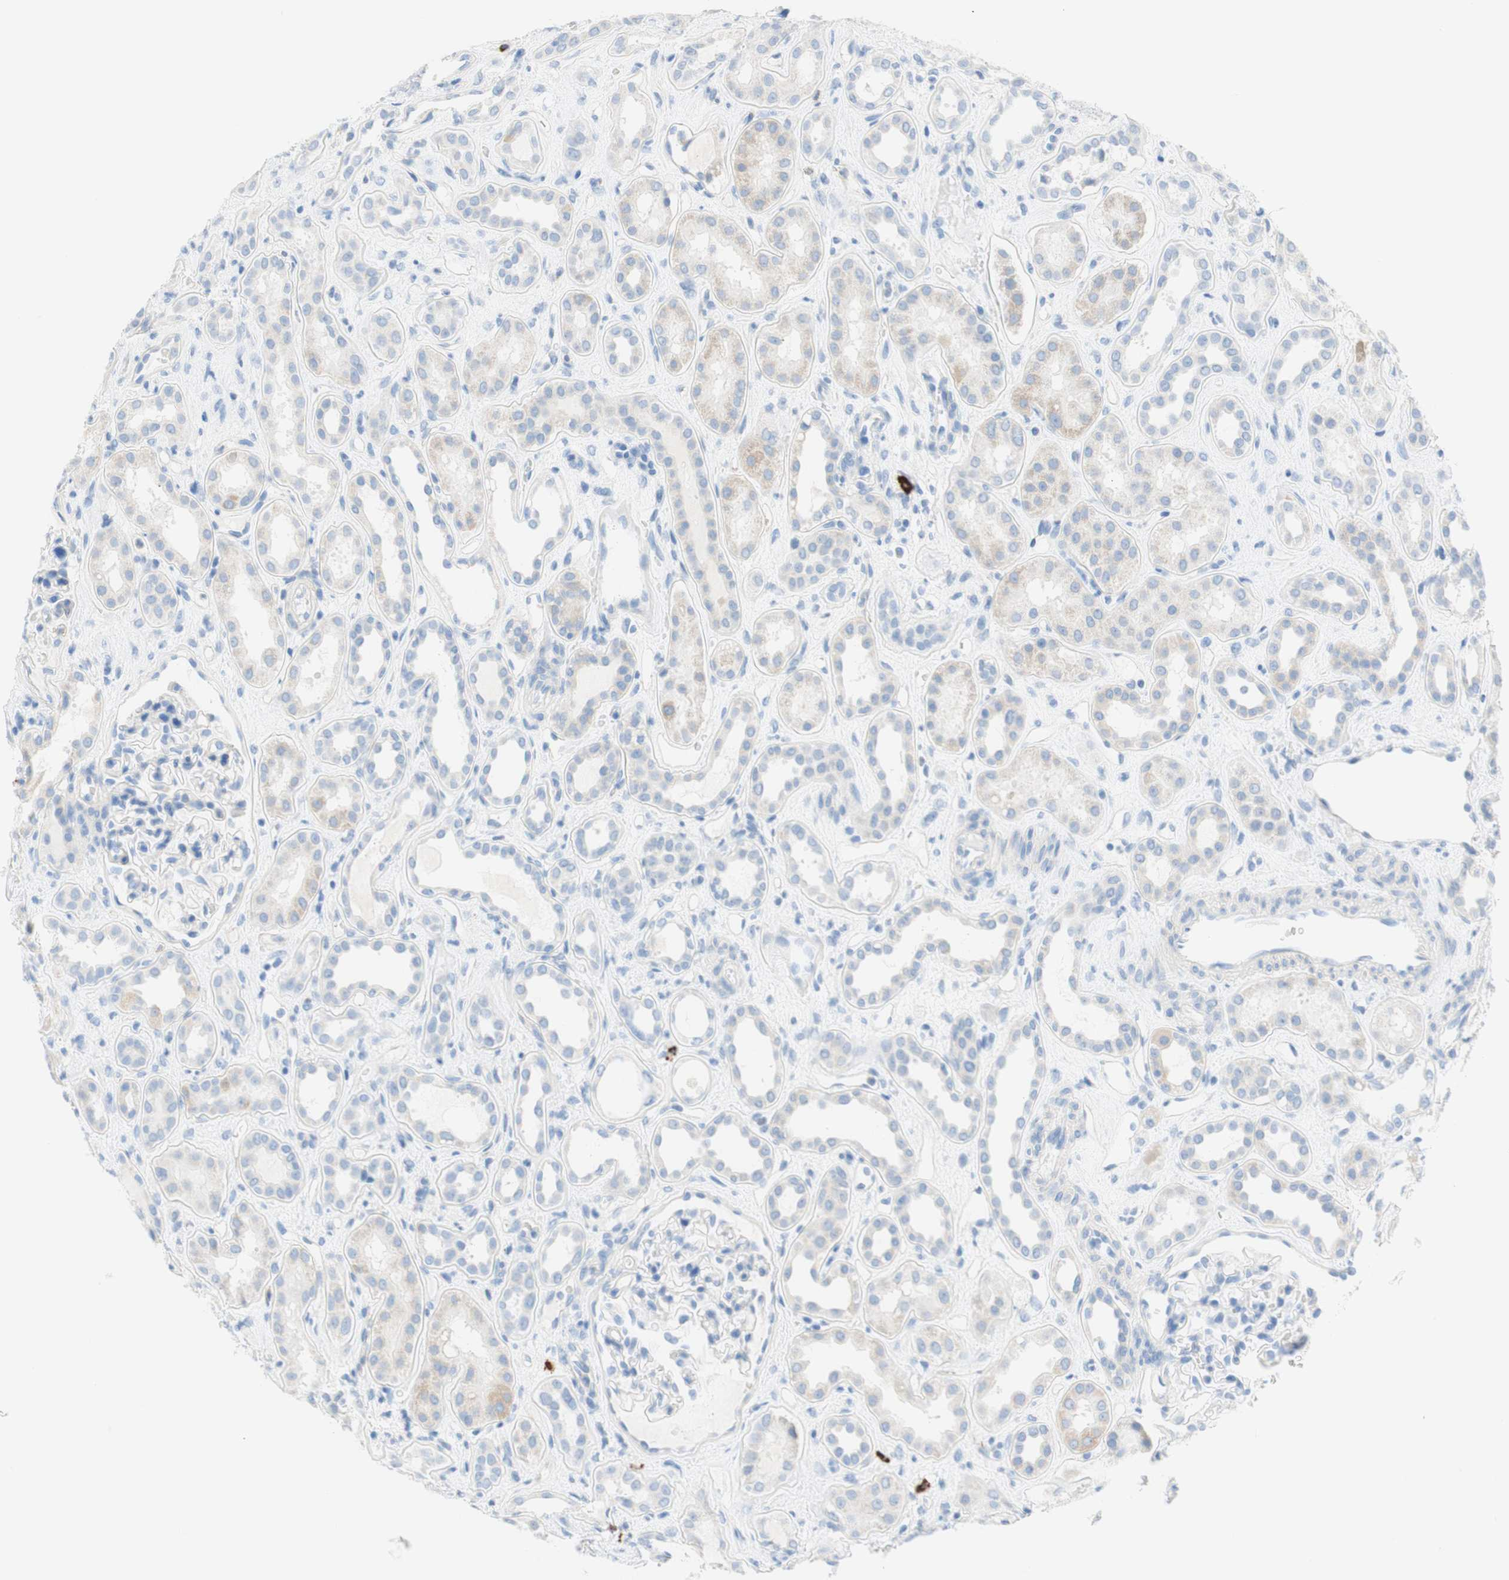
{"staining": {"intensity": "negative", "quantity": "none", "location": "none"}, "tissue": "kidney", "cell_type": "Cells in glomeruli", "image_type": "normal", "snomed": [{"axis": "morphology", "description": "Normal tissue, NOS"}, {"axis": "topography", "description": "Kidney"}], "caption": "An immunohistochemistry photomicrograph of benign kidney is shown. There is no staining in cells in glomeruli of kidney. (DAB immunohistochemistry (IHC) visualized using brightfield microscopy, high magnification).", "gene": "CEACAM1", "patient": {"sex": "male", "age": 59}}